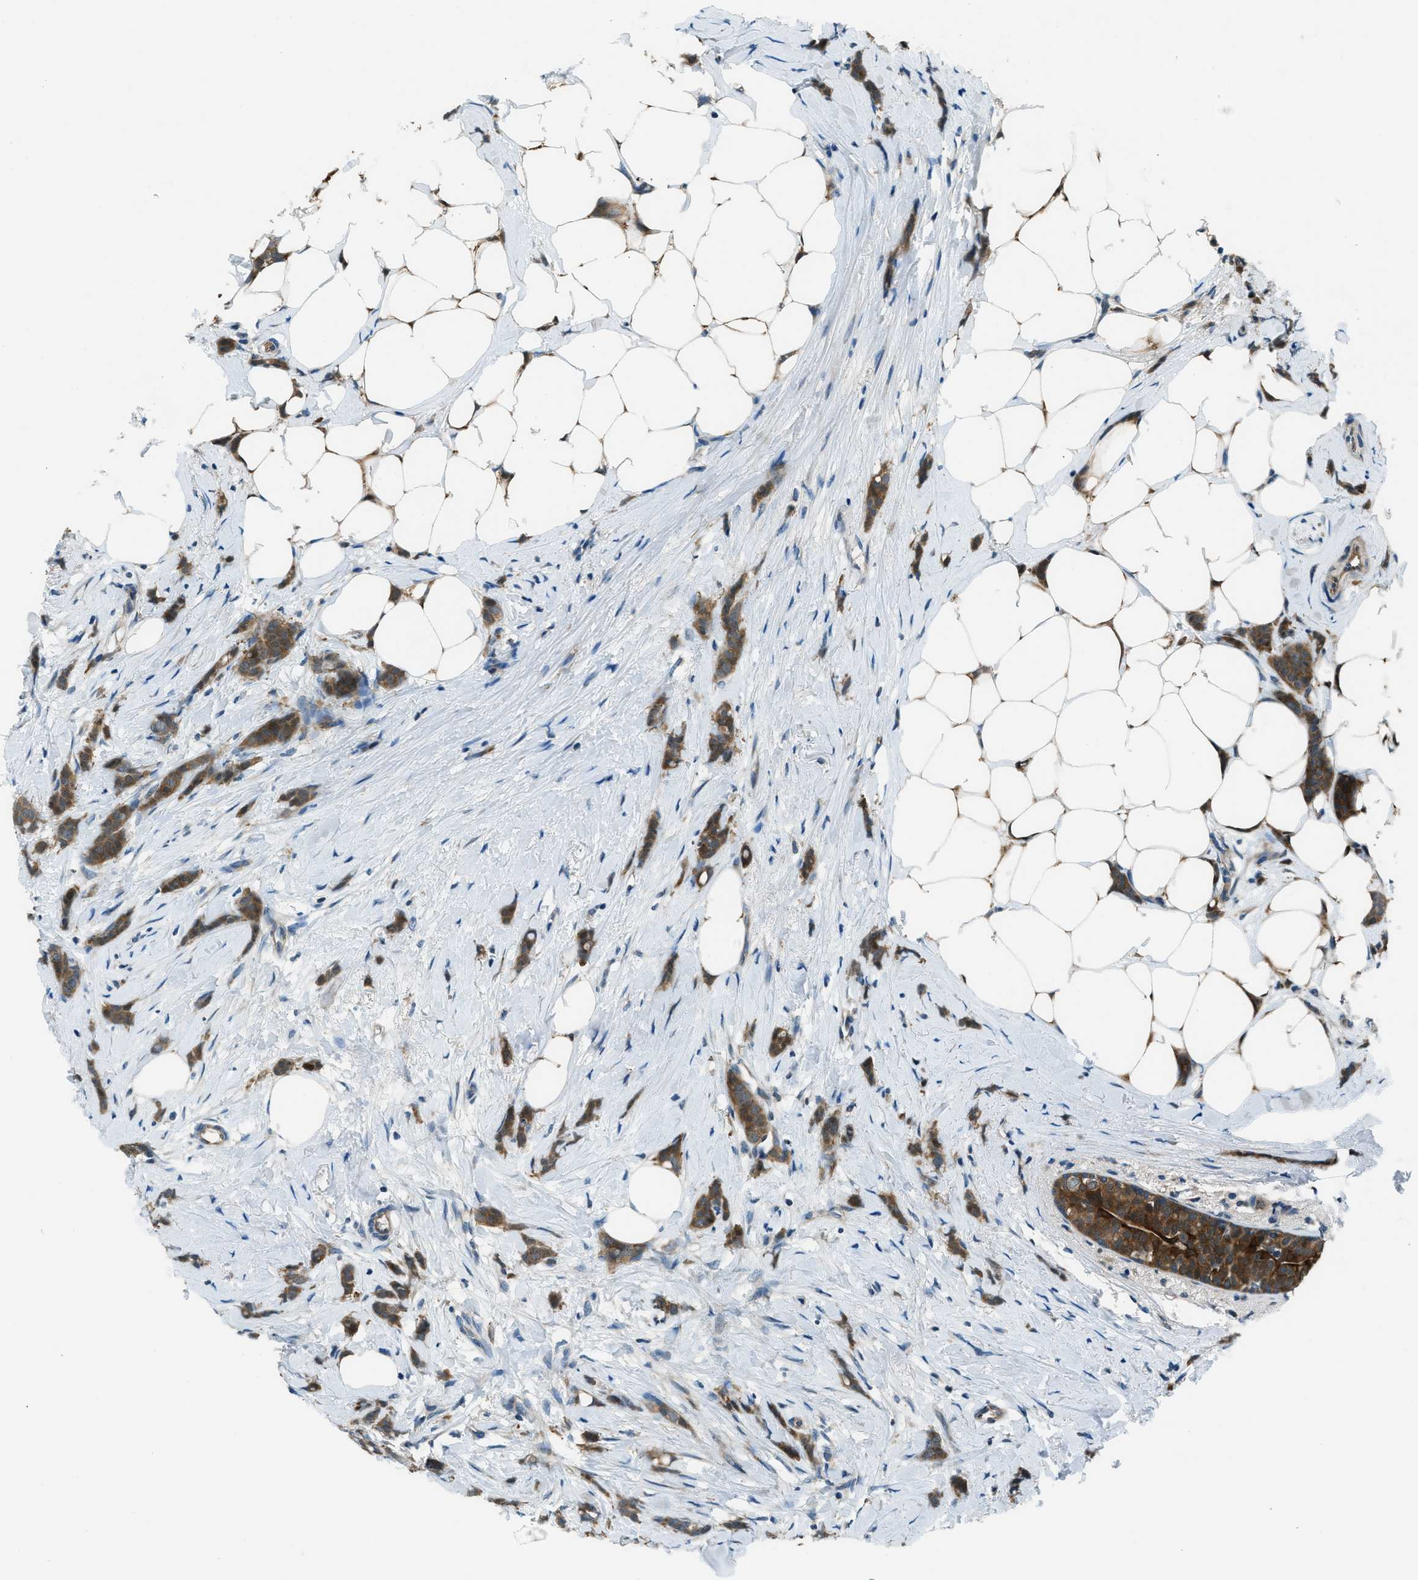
{"staining": {"intensity": "strong", "quantity": ">75%", "location": "cytoplasmic/membranous"}, "tissue": "breast cancer", "cell_type": "Tumor cells", "image_type": "cancer", "snomed": [{"axis": "morphology", "description": "Lobular carcinoma, in situ"}, {"axis": "morphology", "description": "Lobular carcinoma"}, {"axis": "topography", "description": "Breast"}], "caption": "Immunohistochemistry (IHC) (DAB (3,3'-diaminobenzidine)) staining of lobular carcinoma (breast) displays strong cytoplasmic/membranous protein expression in approximately >75% of tumor cells.", "gene": "HEBP2", "patient": {"sex": "female", "age": 41}}